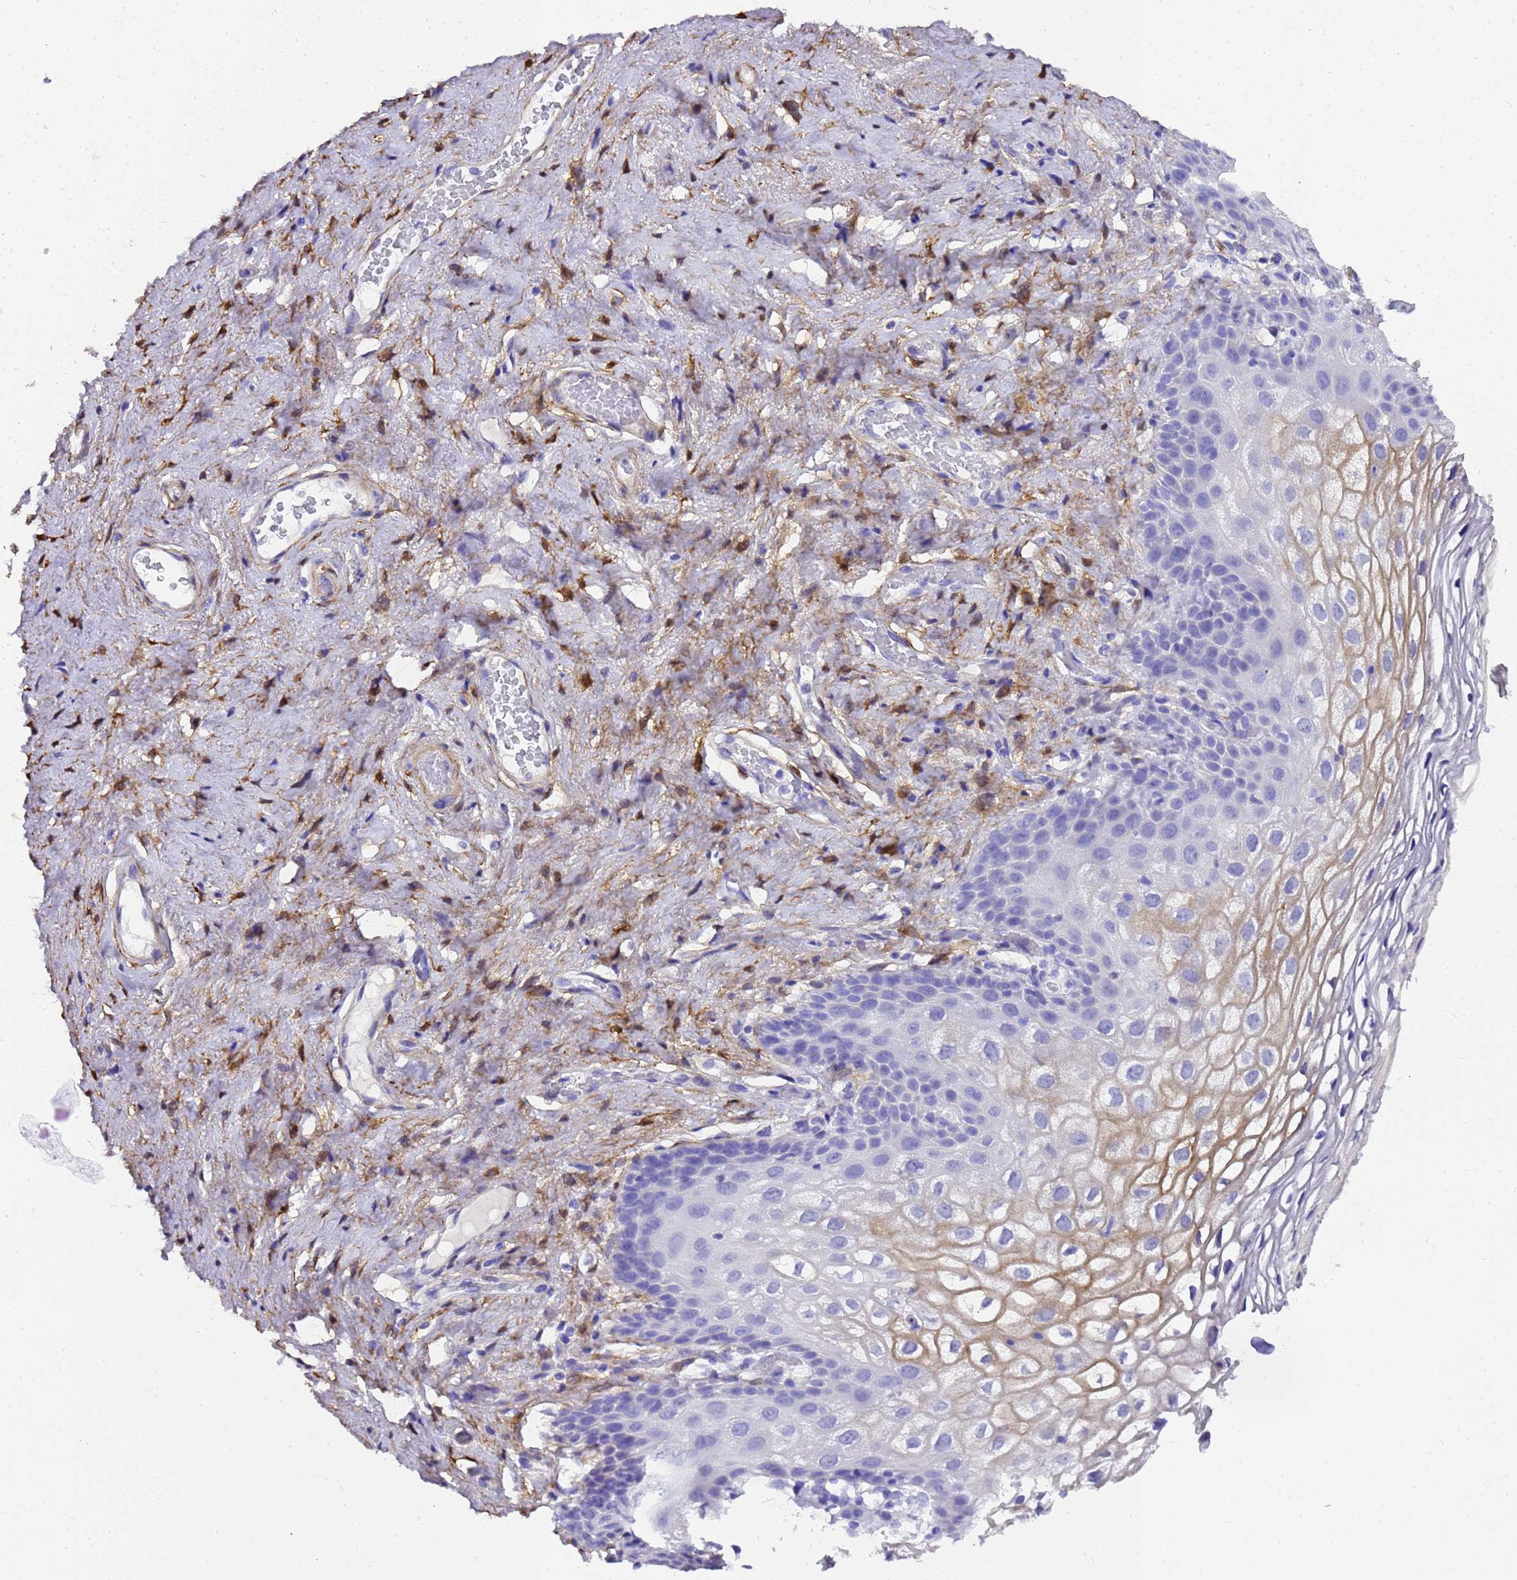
{"staining": {"intensity": "weak", "quantity": "<25%", "location": "cytoplasmic/membranous"}, "tissue": "vagina", "cell_type": "Squamous epithelial cells", "image_type": "normal", "snomed": [{"axis": "morphology", "description": "Normal tissue, NOS"}, {"axis": "topography", "description": "Vagina"}], "caption": "An immunohistochemistry (IHC) micrograph of benign vagina is shown. There is no staining in squamous epithelial cells of vagina. (Brightfield microscopy of DAB (3,3'-diaminobenzidine) IHC at high magnification).", "gene": "HSPB6", "patient": {"sex": "female", "age": 68}}